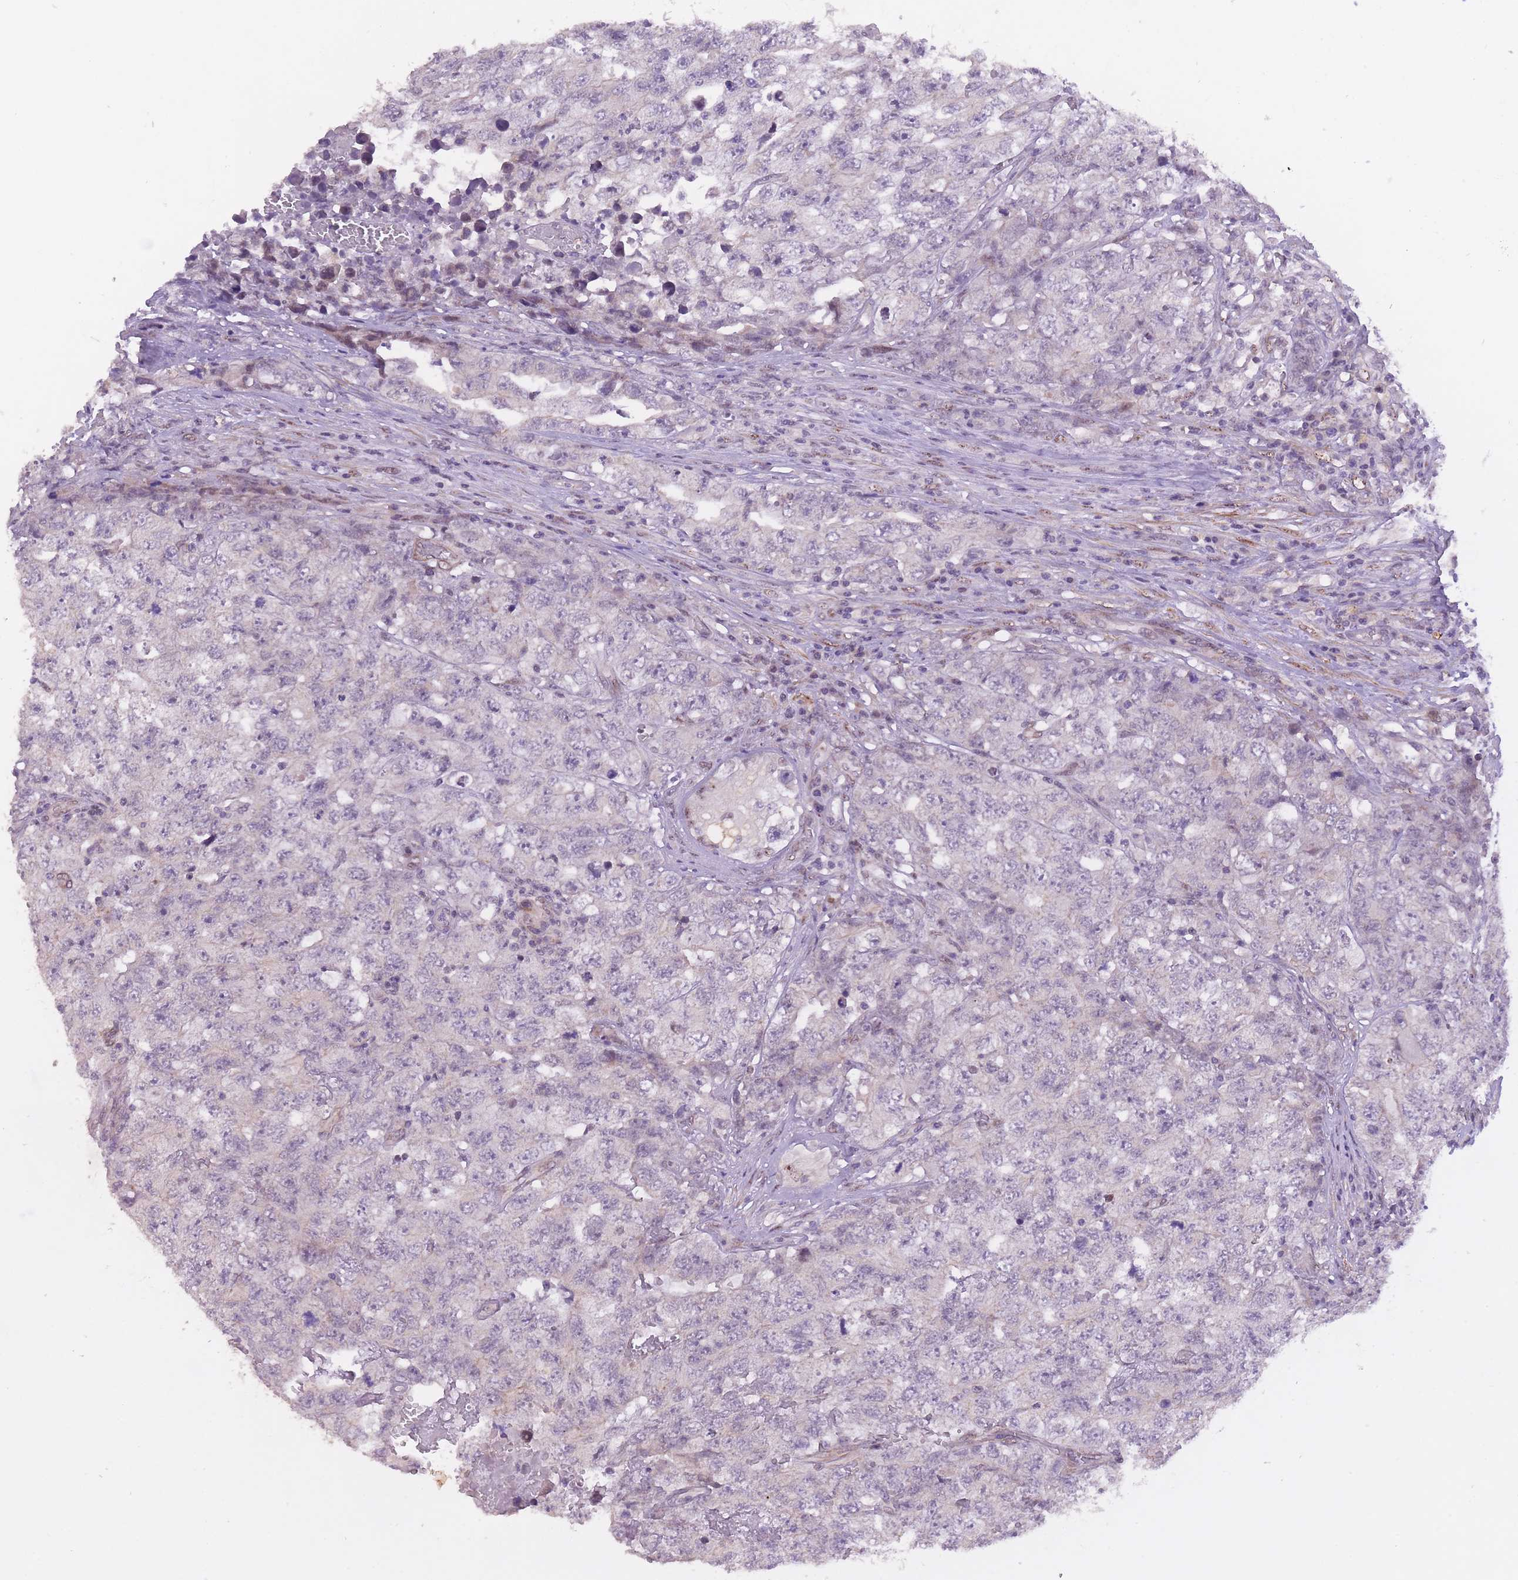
{"staining": {"intensity": "negative", "quantity": "none", "location": "none"}, "tissue": "testis cancer", "cell_type": "Tumor cells", "image_type": "cancer", "snomed": [{"axis": "morphology", "description": "Carcinoma, Embryonal, NOS"}, {"axis": "topography", "description": "Testis"}], "caption": "Testis embryonal carcinoma was stained to show a protein in brown. There is no significant positivity in tumor cells.", "gene": "CBX6", "patient": {"sex": "male", "age": 31}}